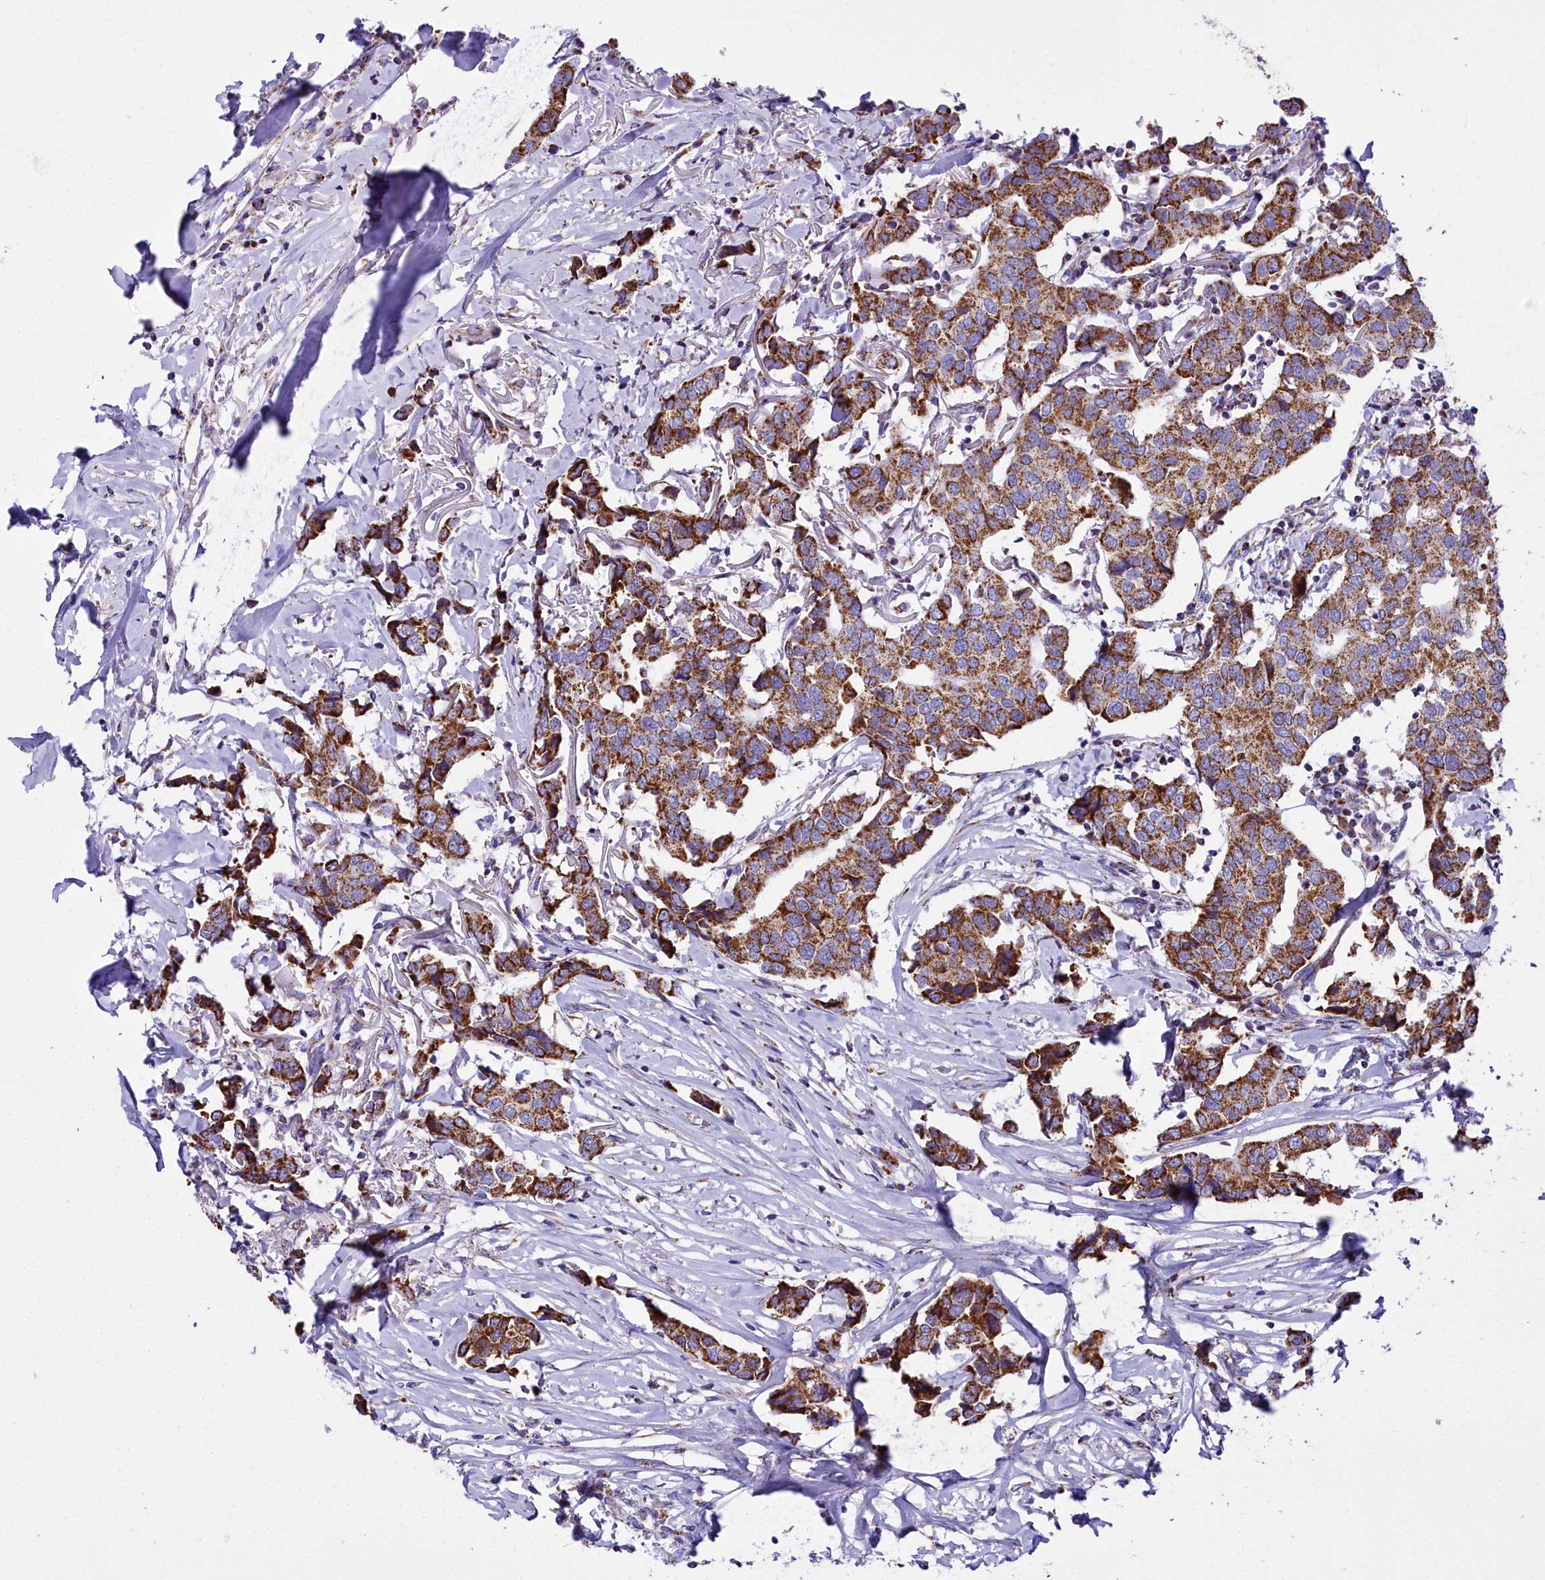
{"staining": {"intensity": "strong", "quantity": ">75%", "location": "cytoplasmic/membranous"}, "tissue": "breast cancer", "cell_type": "Tumor cells", "image_type": "cancer", "snomed": [{"axis": "morphology", "description": "Duct carcinoma"}, {"axis": "topography", "description": "Breast"}], "caption": "Approximately >75% of tumor cells in human breast intraductal carcinoma demonstrate strong cytoplasmic/membranous protein expression as visualized by brown immunohistochemical staining.", "gene": "WDFY3", "patient": {"sex": "female", "age": 80}}